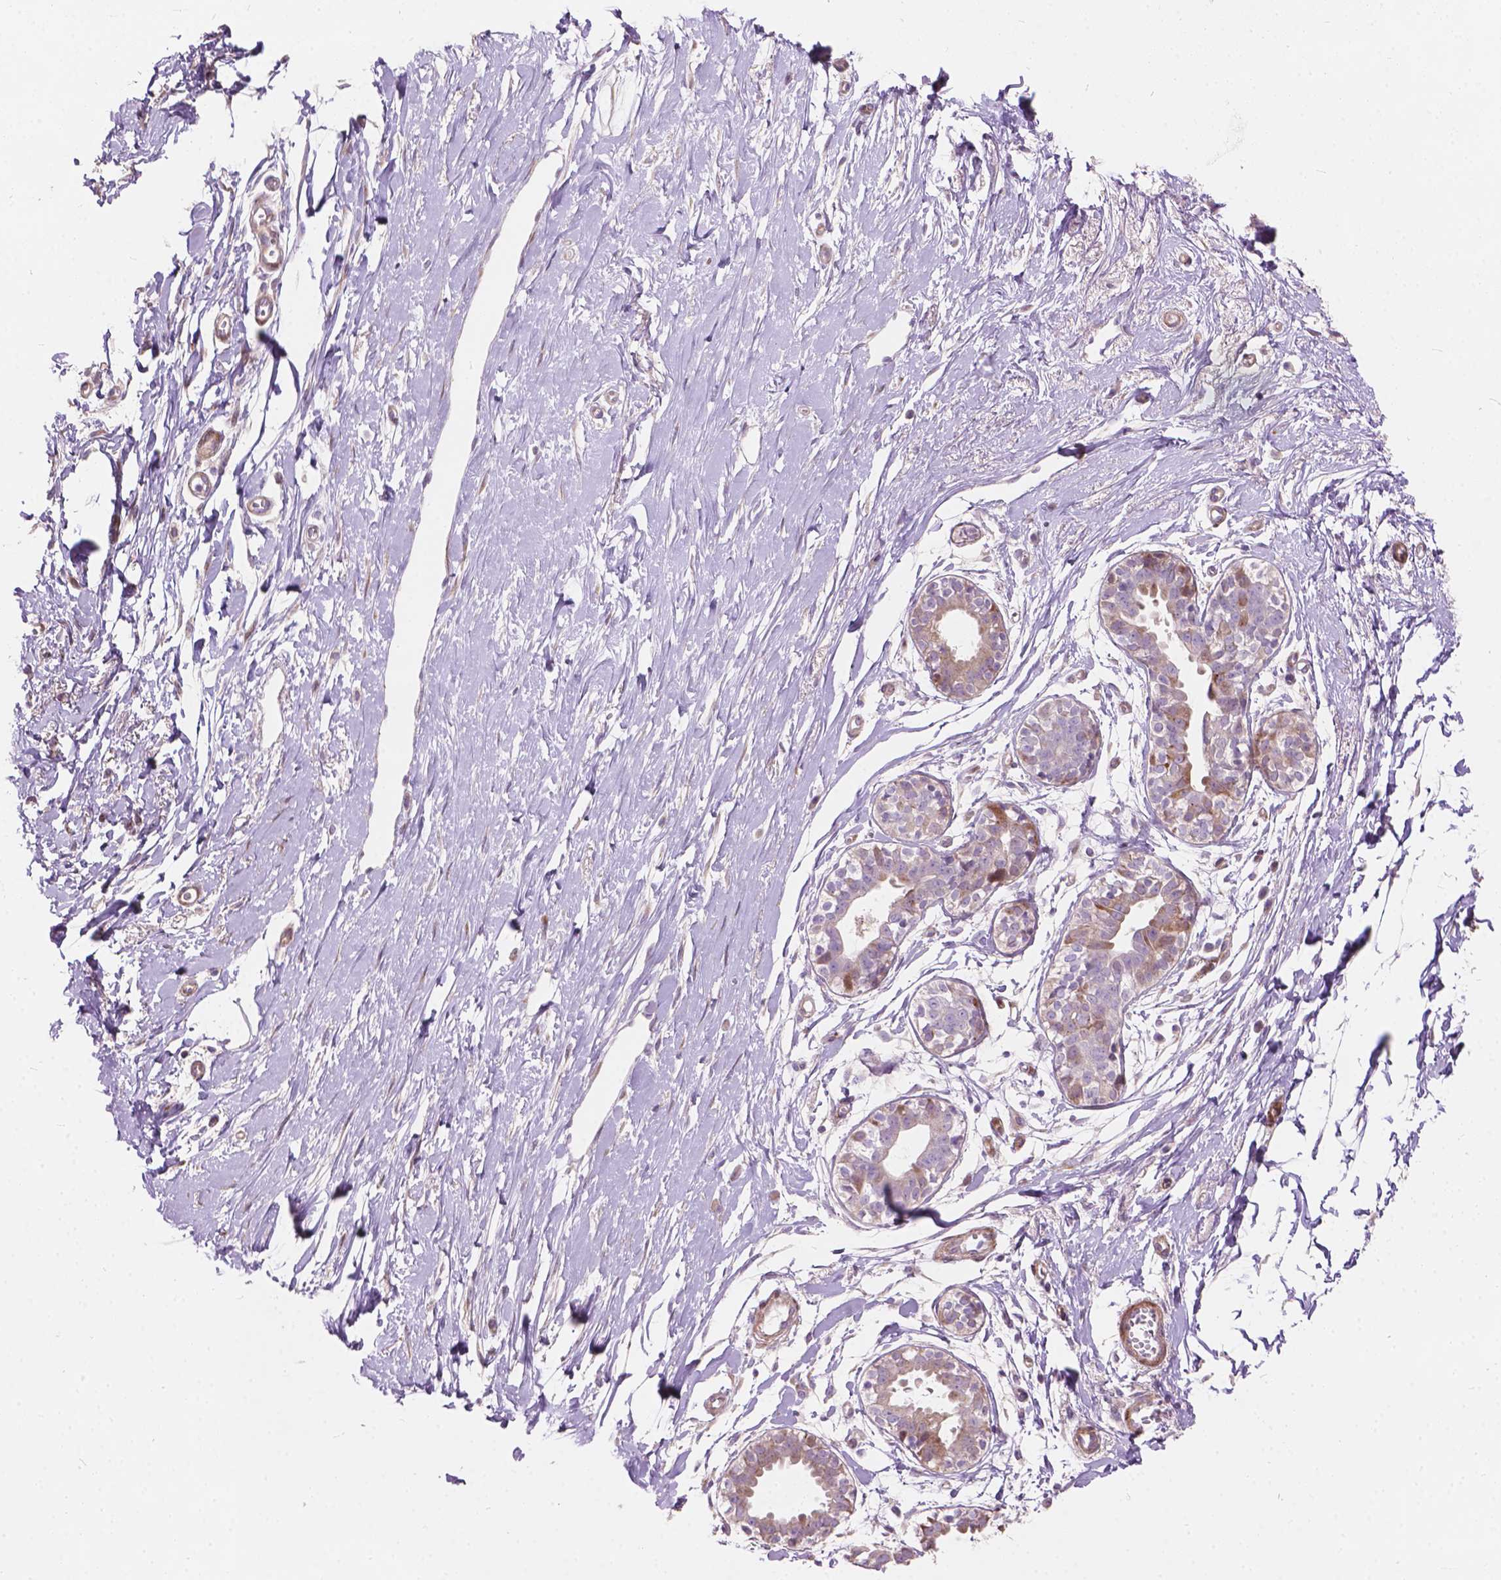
{"staining": {"intensity": "negative", "quantity": "none", "location": "none"}, "tissue": "breast", "cell_type": "Adipocytes", "image_type": "normal", "snomed": [{"axis": "morphology", "description": "Normal tissue, NOS"}, {"axis": "topography", "description": "Breast"}], "caption": "Human breast stained for a protein using immunohistochemistry displays no positivity in adipocytes.", "gene": "MORN1", "patient": {"sex": "female", "age": 49}}